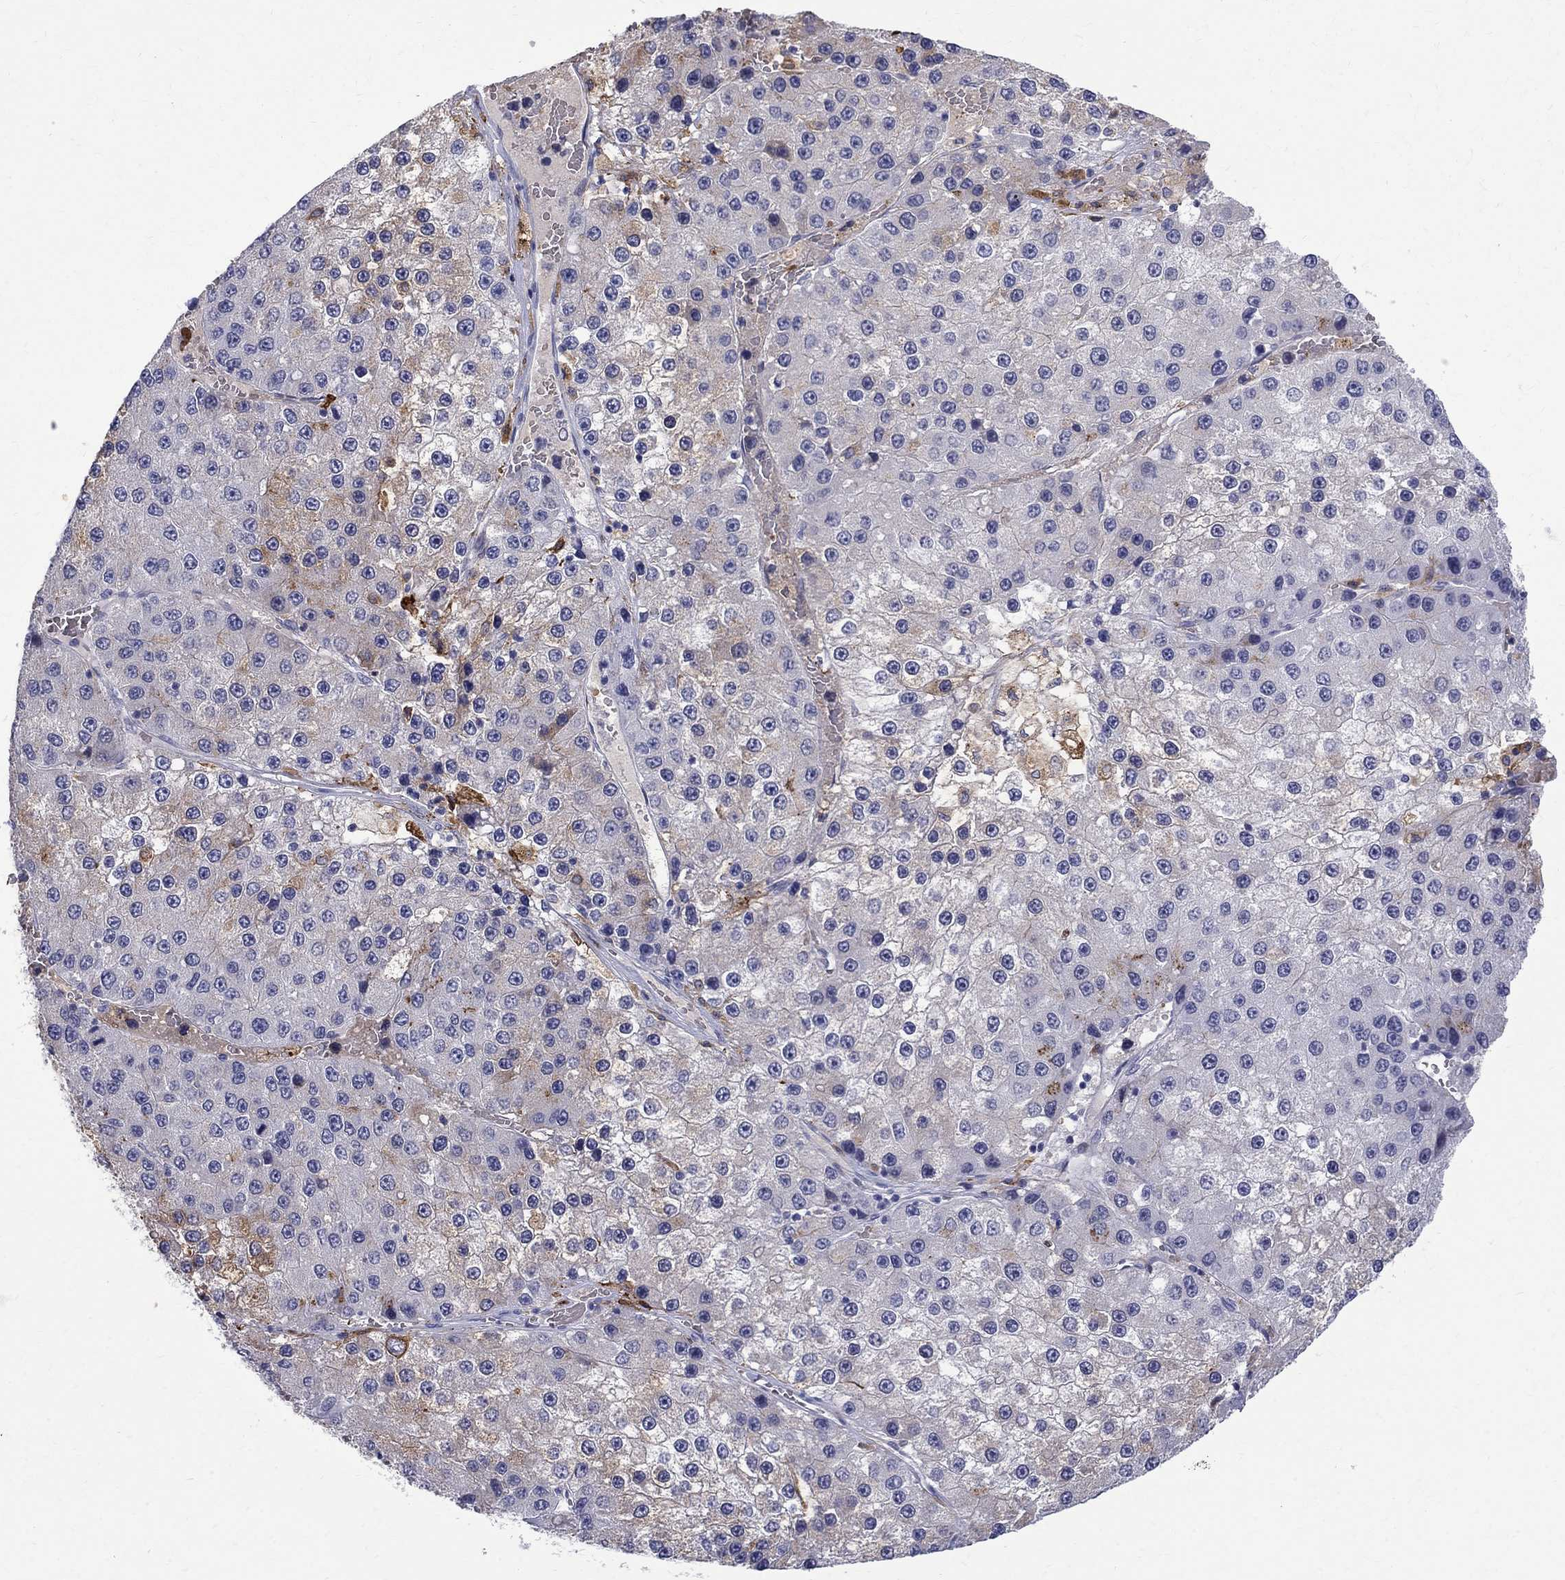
{"staining": {"intensity": "weak", "quantity": "<25%", "location": "cytoplasmic/membranous"}, "tissue": "liver cancer", "cell_type": "Tumor cells", "image_type": "cancer", "snomed": [{"axis": "morphology", "description": "Carcinoma, Hepatocellular, NOS"}, {"axis": "topography", "description": "Liver"}], "caption": "Immunohistochemical staining of human liver hepatocellular carcinoma exhibits no significant expression in tumor cells. (Stains: DAB immunohistochemistry with hematoxylin counter stain, Microscopy: brightfield microscopy at high magnification).", "gene": "AGER", "patient": {"sex": "female", "age": 73}}